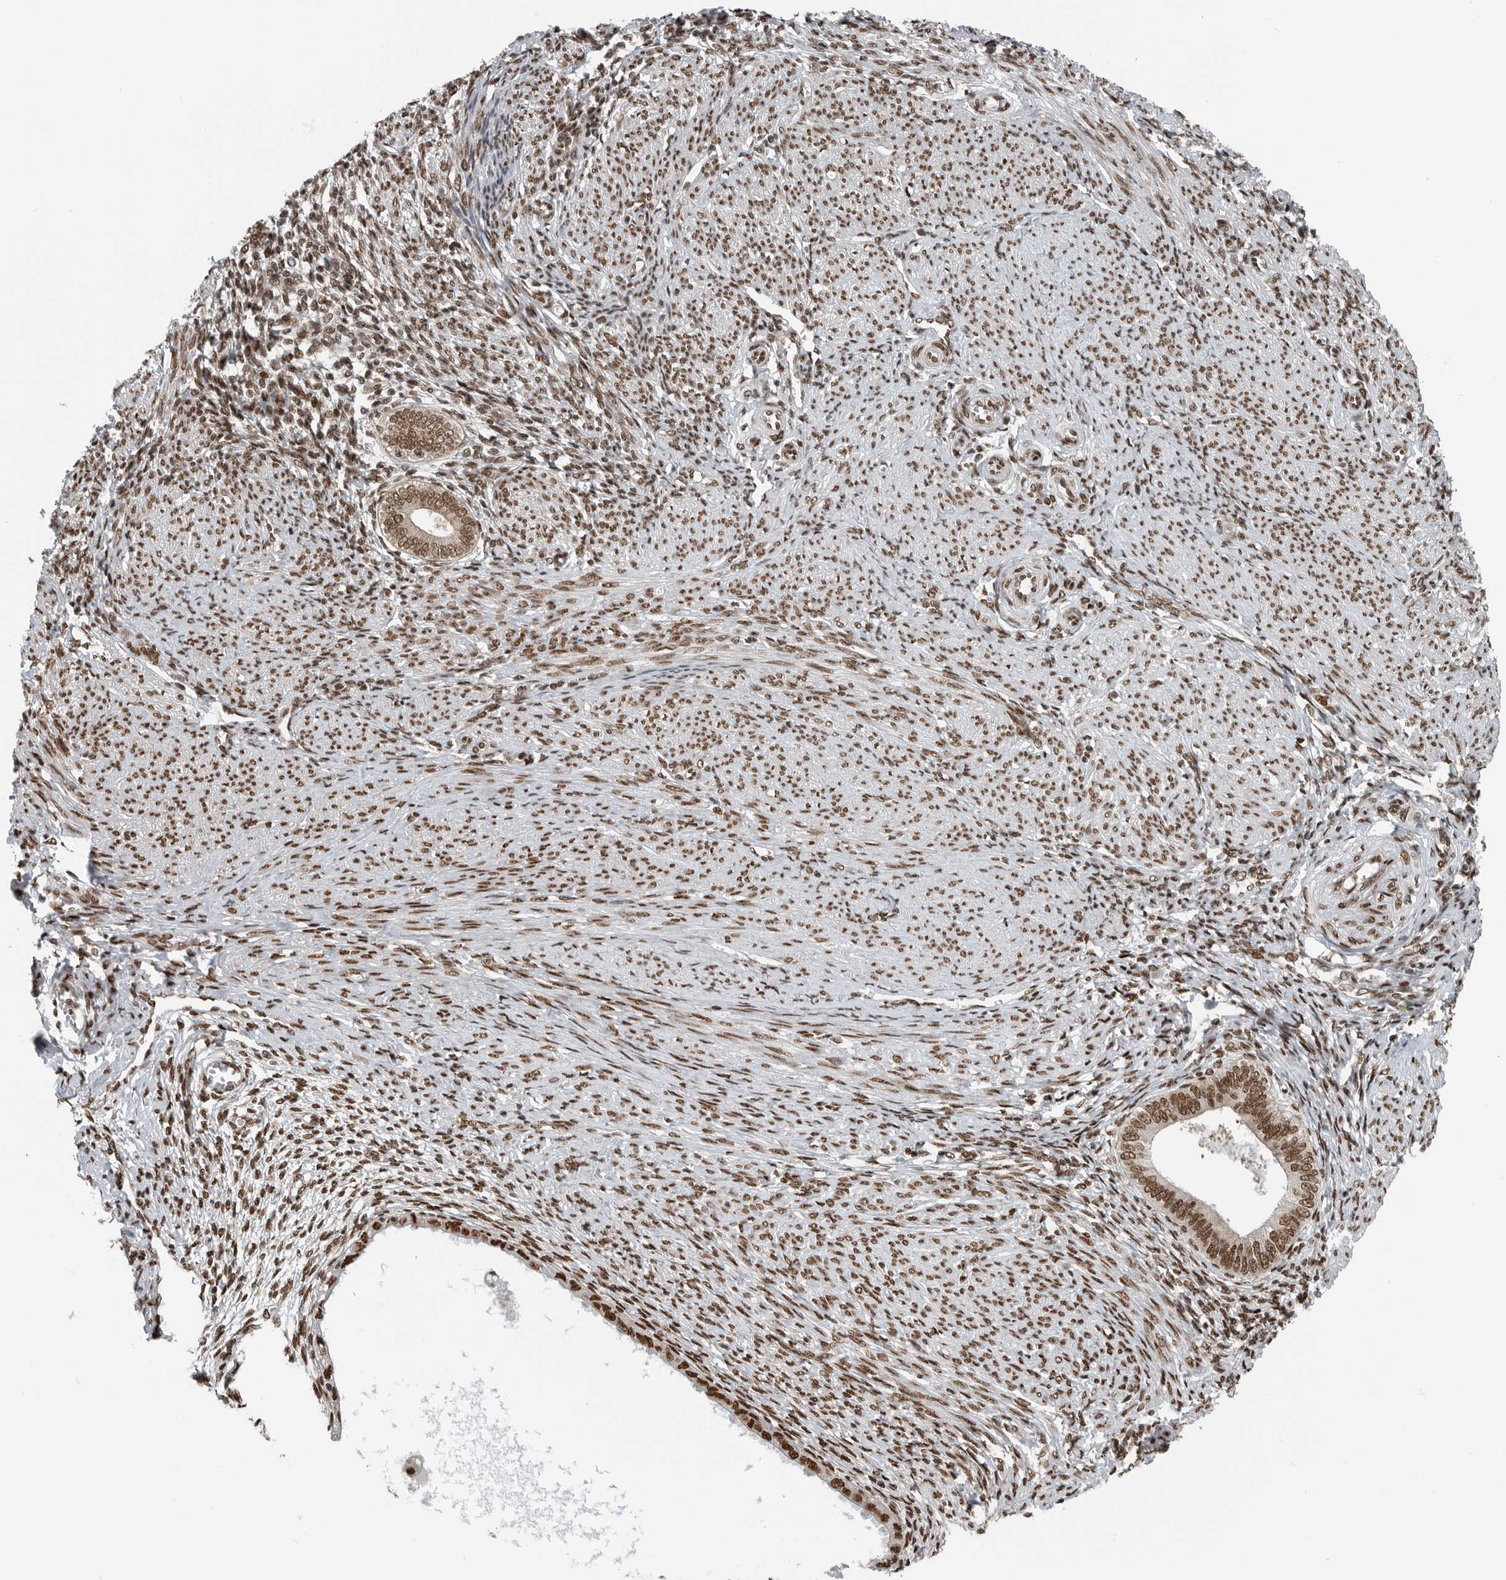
{"staining": {"intensity": "moderate", "quantity": ">75%", "location": "nuclear"}, "tissue": "endometrium", "cell_type": "Cells in endometrial stroma", "image_type": "normal", "snomed": [{"axis": "morphology", "description": "Normal tissue, NOS"}, {"axis": "topography", "description": "Endometrium"}], "caption": "Endometrium stained with immunohistochemistry (IHC) demonstrates moderate nuclear expression in approximately >75% of cells in endometrial stroma.", "gene": "BLZF1", "patient": {"sex": "female", "age": 42}}